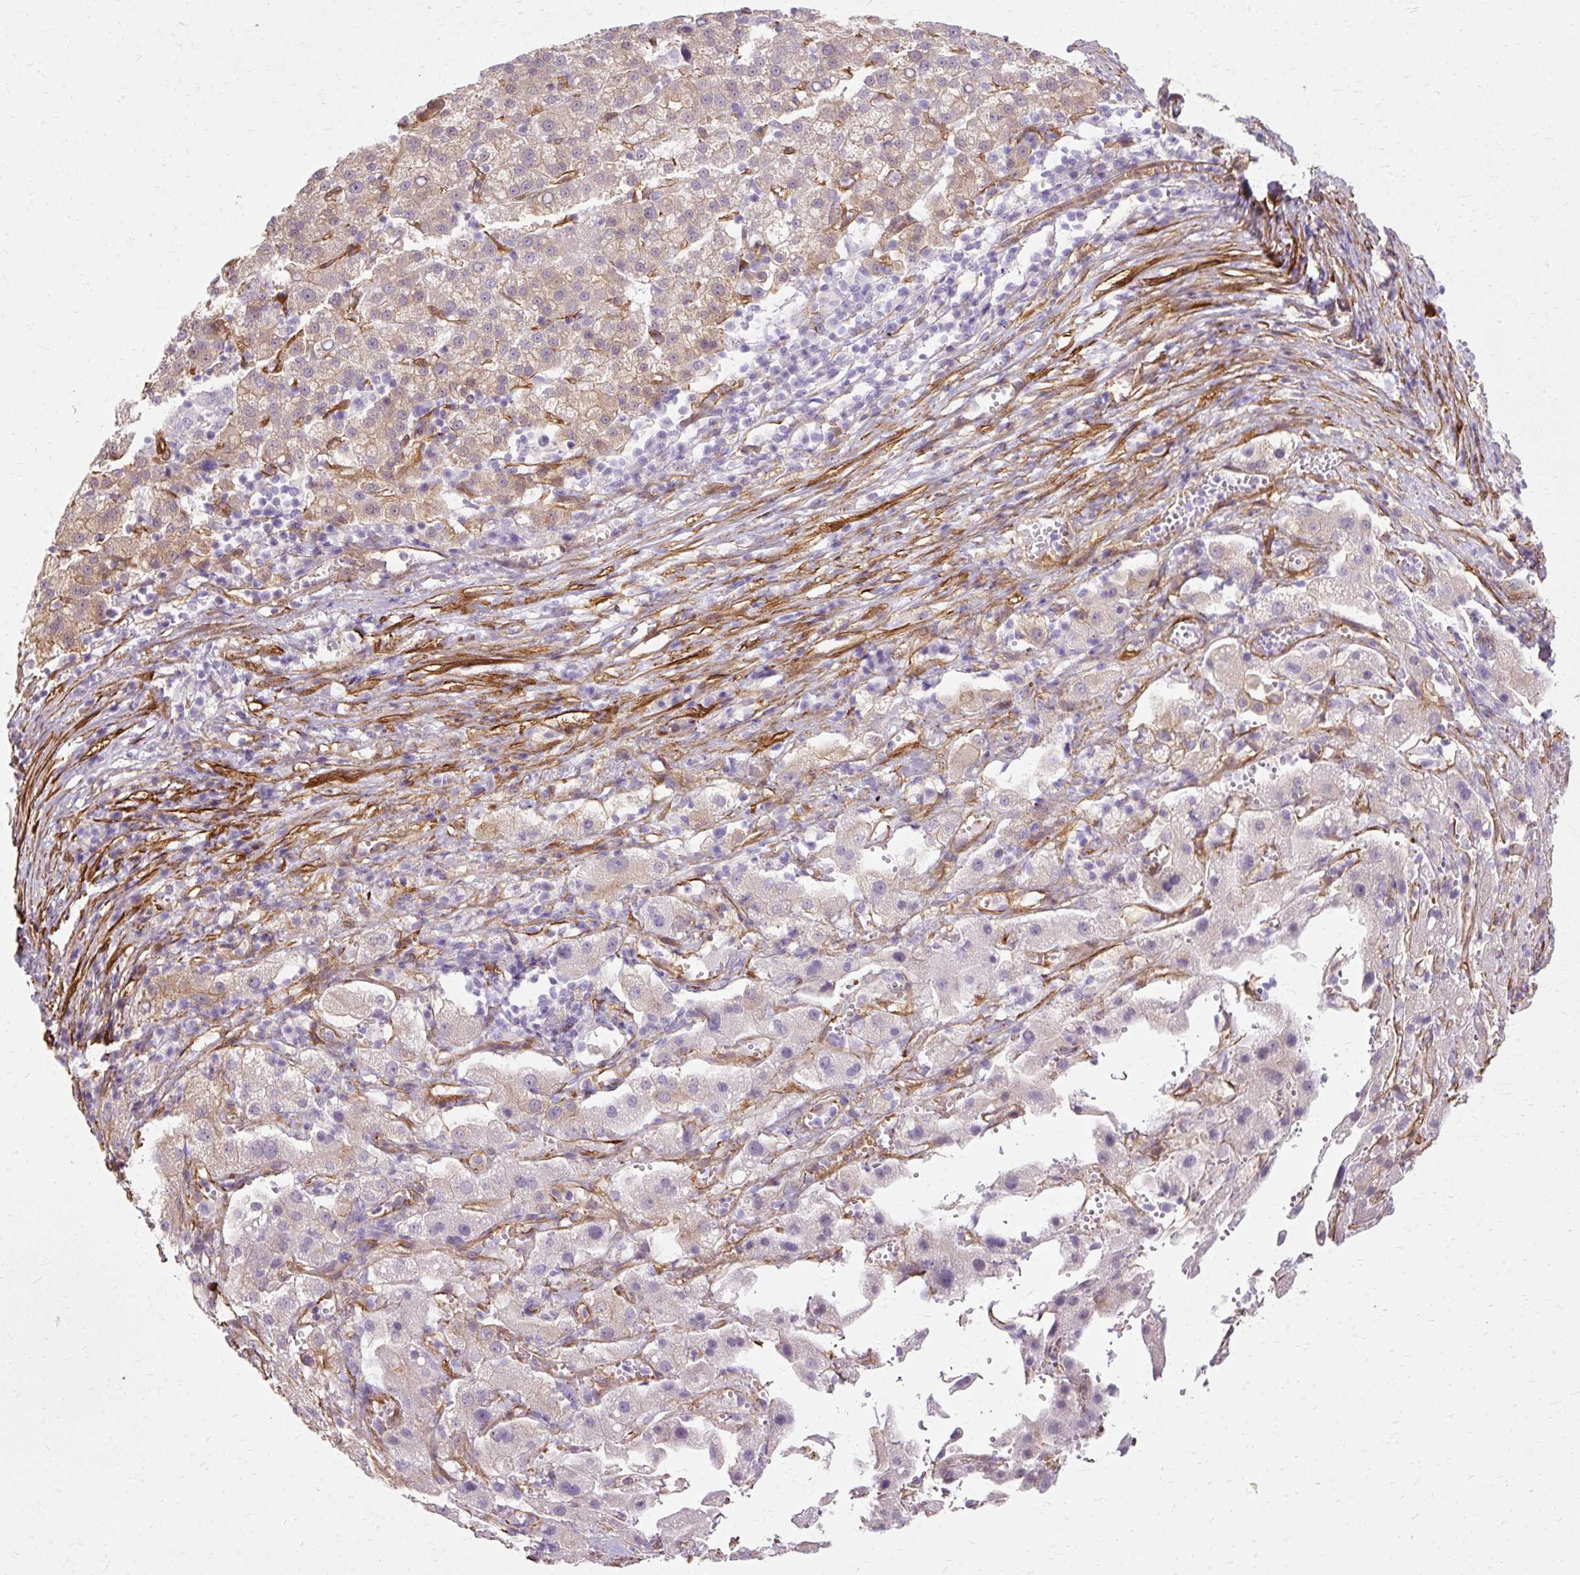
{"staining": {"intensity": "weak", "quantity": "<25%", "location": "cytoplasmic/membranous"}, "tissue": "liver cancer", "cell_type": "Tumor cells", "image_type": "cancer", "snomed": [{"axis": "morphology", "description": "Carcinoma, Hepatocellular, NOS"}, {"axis": "topography", "description": "Liver"}], "caption": "Tumor cells are negative for brown protein staining in hepatocellular carcinoma (liver). Brightfield microscopy of immunohistochemistry (IHC) stained with DAB (brown) and hematoxylin (blue), captured at high magnification.", "gene": "CNN3", "patient": {"sex": "female", "age": 58}}